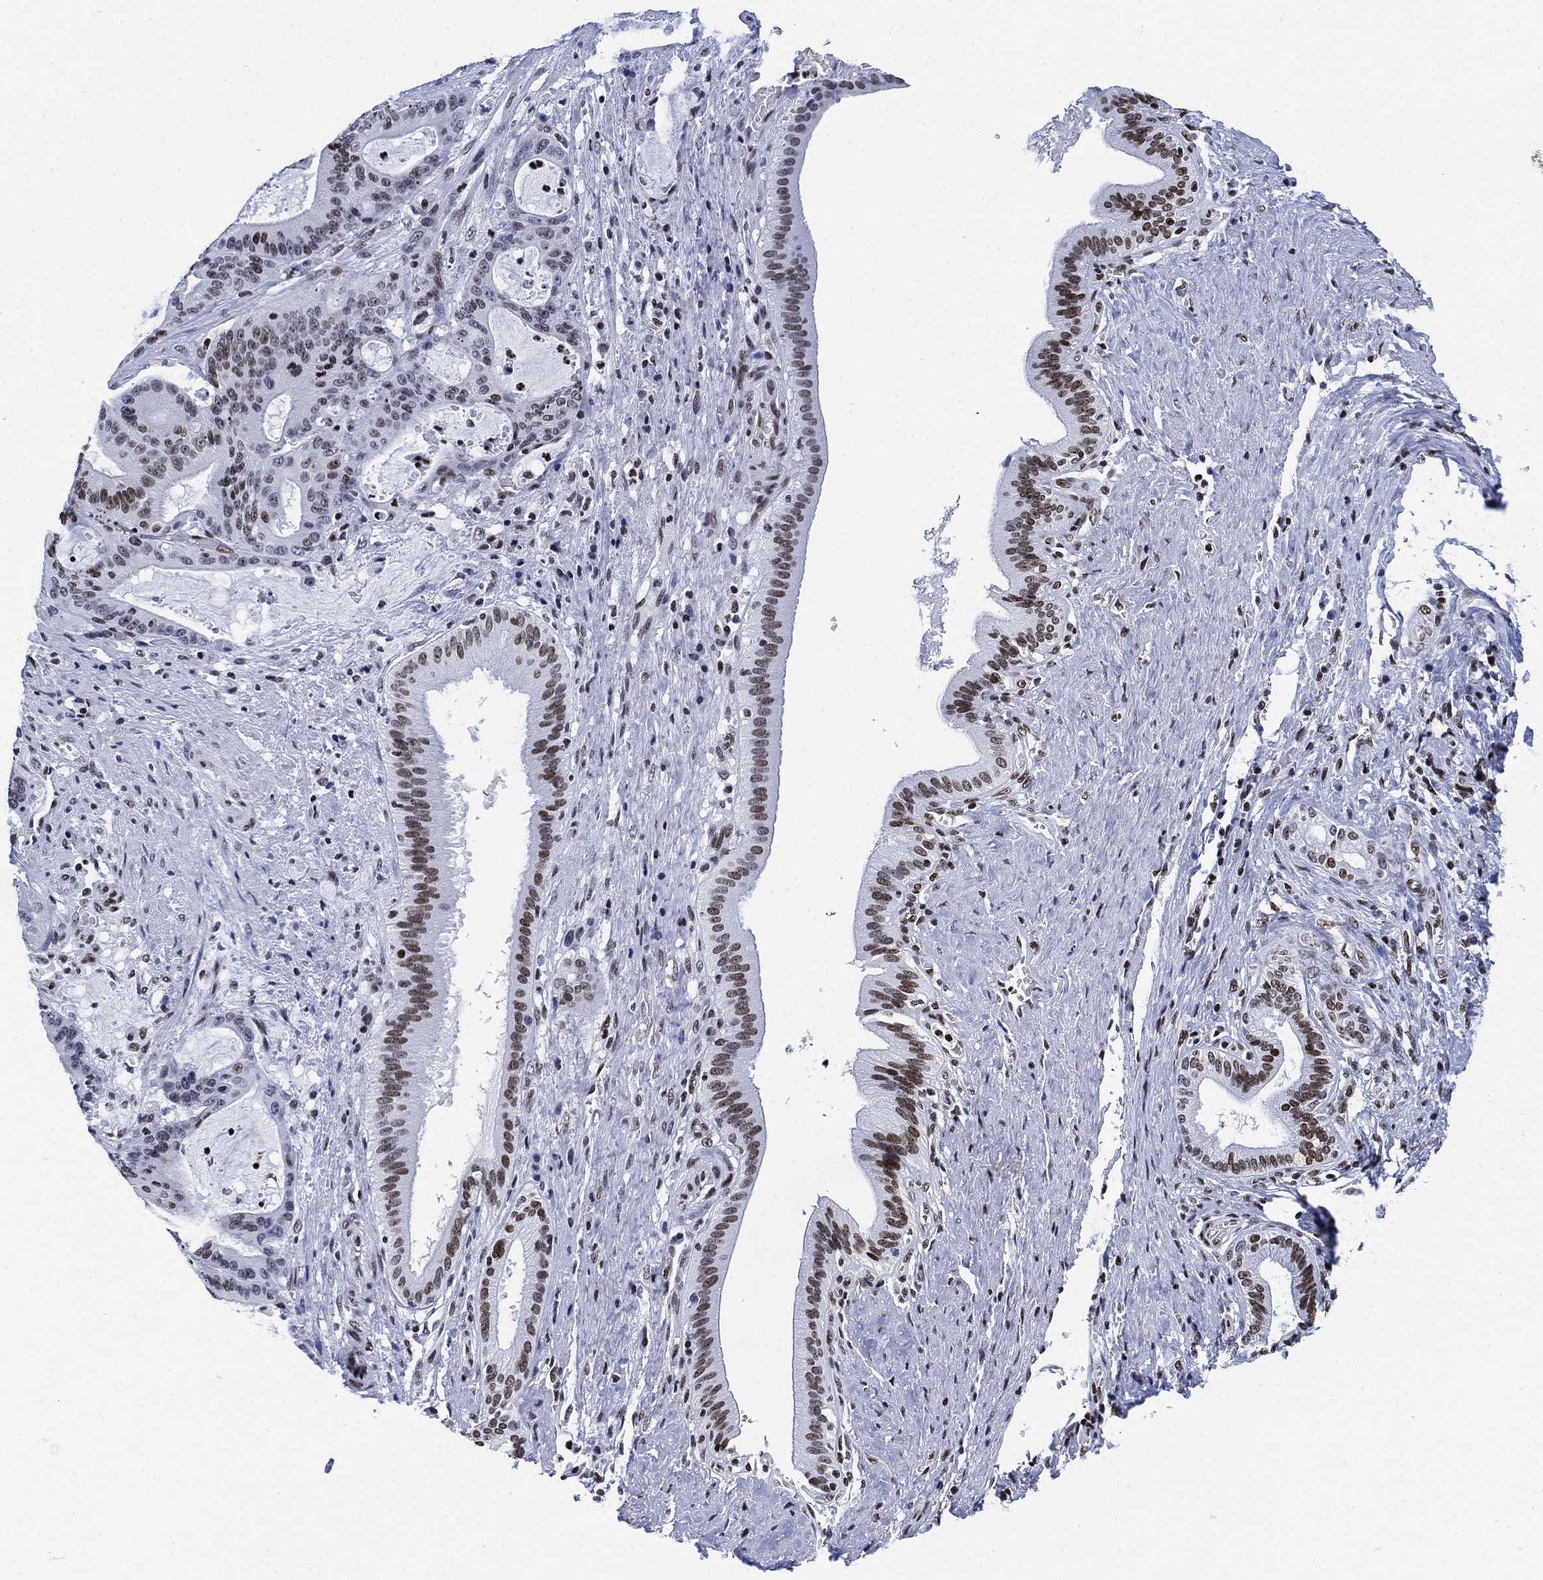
{"staining": {"intensity": "strong", "quantity": "25%-75%", "location": "nuclear"}, "tissue": "liver cancer", "cell_type": "Tumor cells", "image_type": "cancer", "snomed": [{"axis": "morphology", "description": "Cholangiocarcinoma"}, {"axis": "topography", "description": "Liver"}], "caption": "Cholangiocarcinoma (liver) tissue demonstrates strong nuclear positivity in about 25%-75% of tumor cells (Brightfield microscopy of DAB IHC at high magnification).", "gene": "H1-10", "patient": {"sex": "female", "age": 73}}